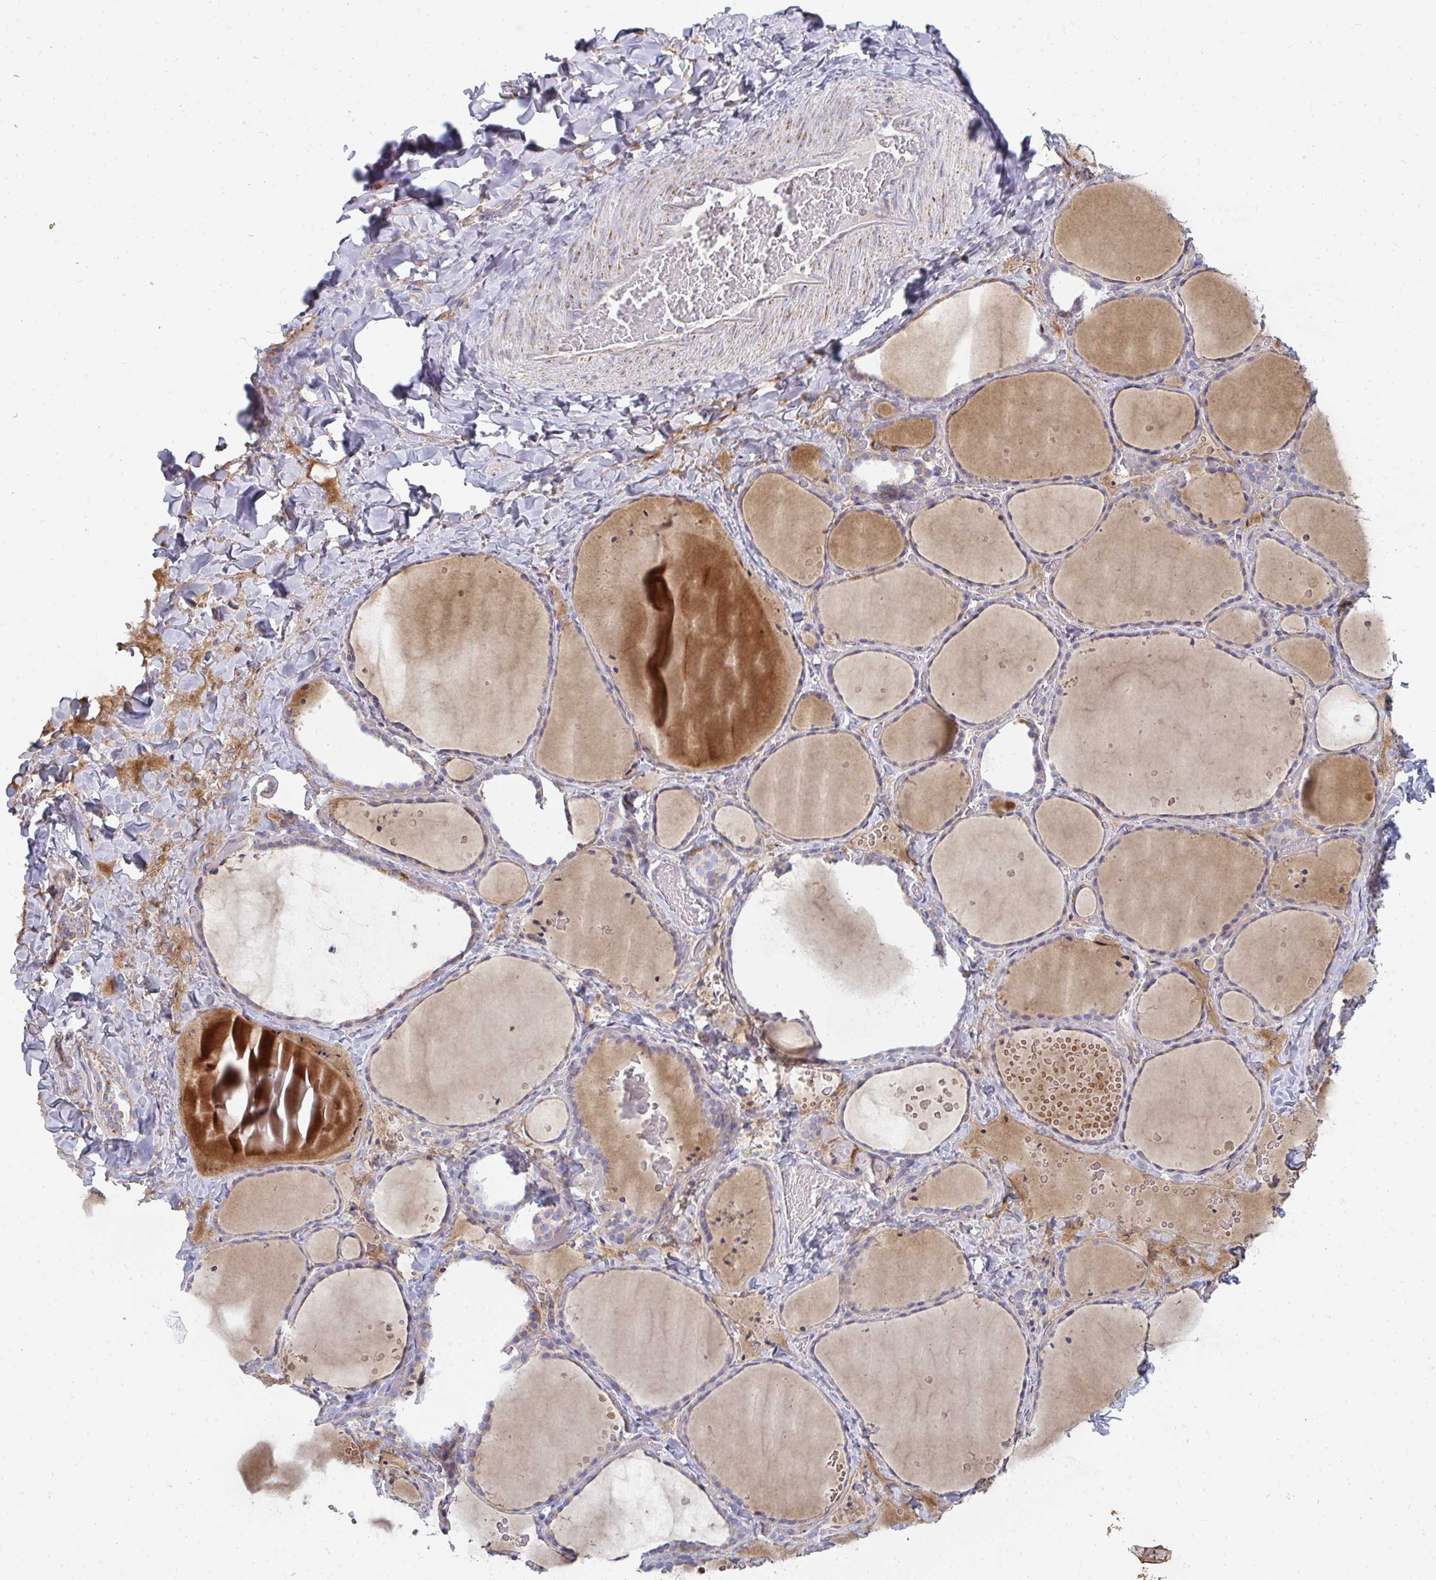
{"staining": {"intensity": "weak", "quantity": "<25%", "location": "cytoplasmic/membranous"}, "tissue": "thyroid gland", "cell_type": "Glandular cells", "image_type": "normal", "snomed": [{"axis": "morphology", "description": "Normal tissue, NOS"}, {"axis": "topography", "description": "Thyroid gland"}], "caption": "DAB immunohistochemical staining of unremarkable human thyroid gland exhibits no significant positivity in glandular cells.", "gene": "FAHD1", "patient": {"sex": "female", "age": 36}}